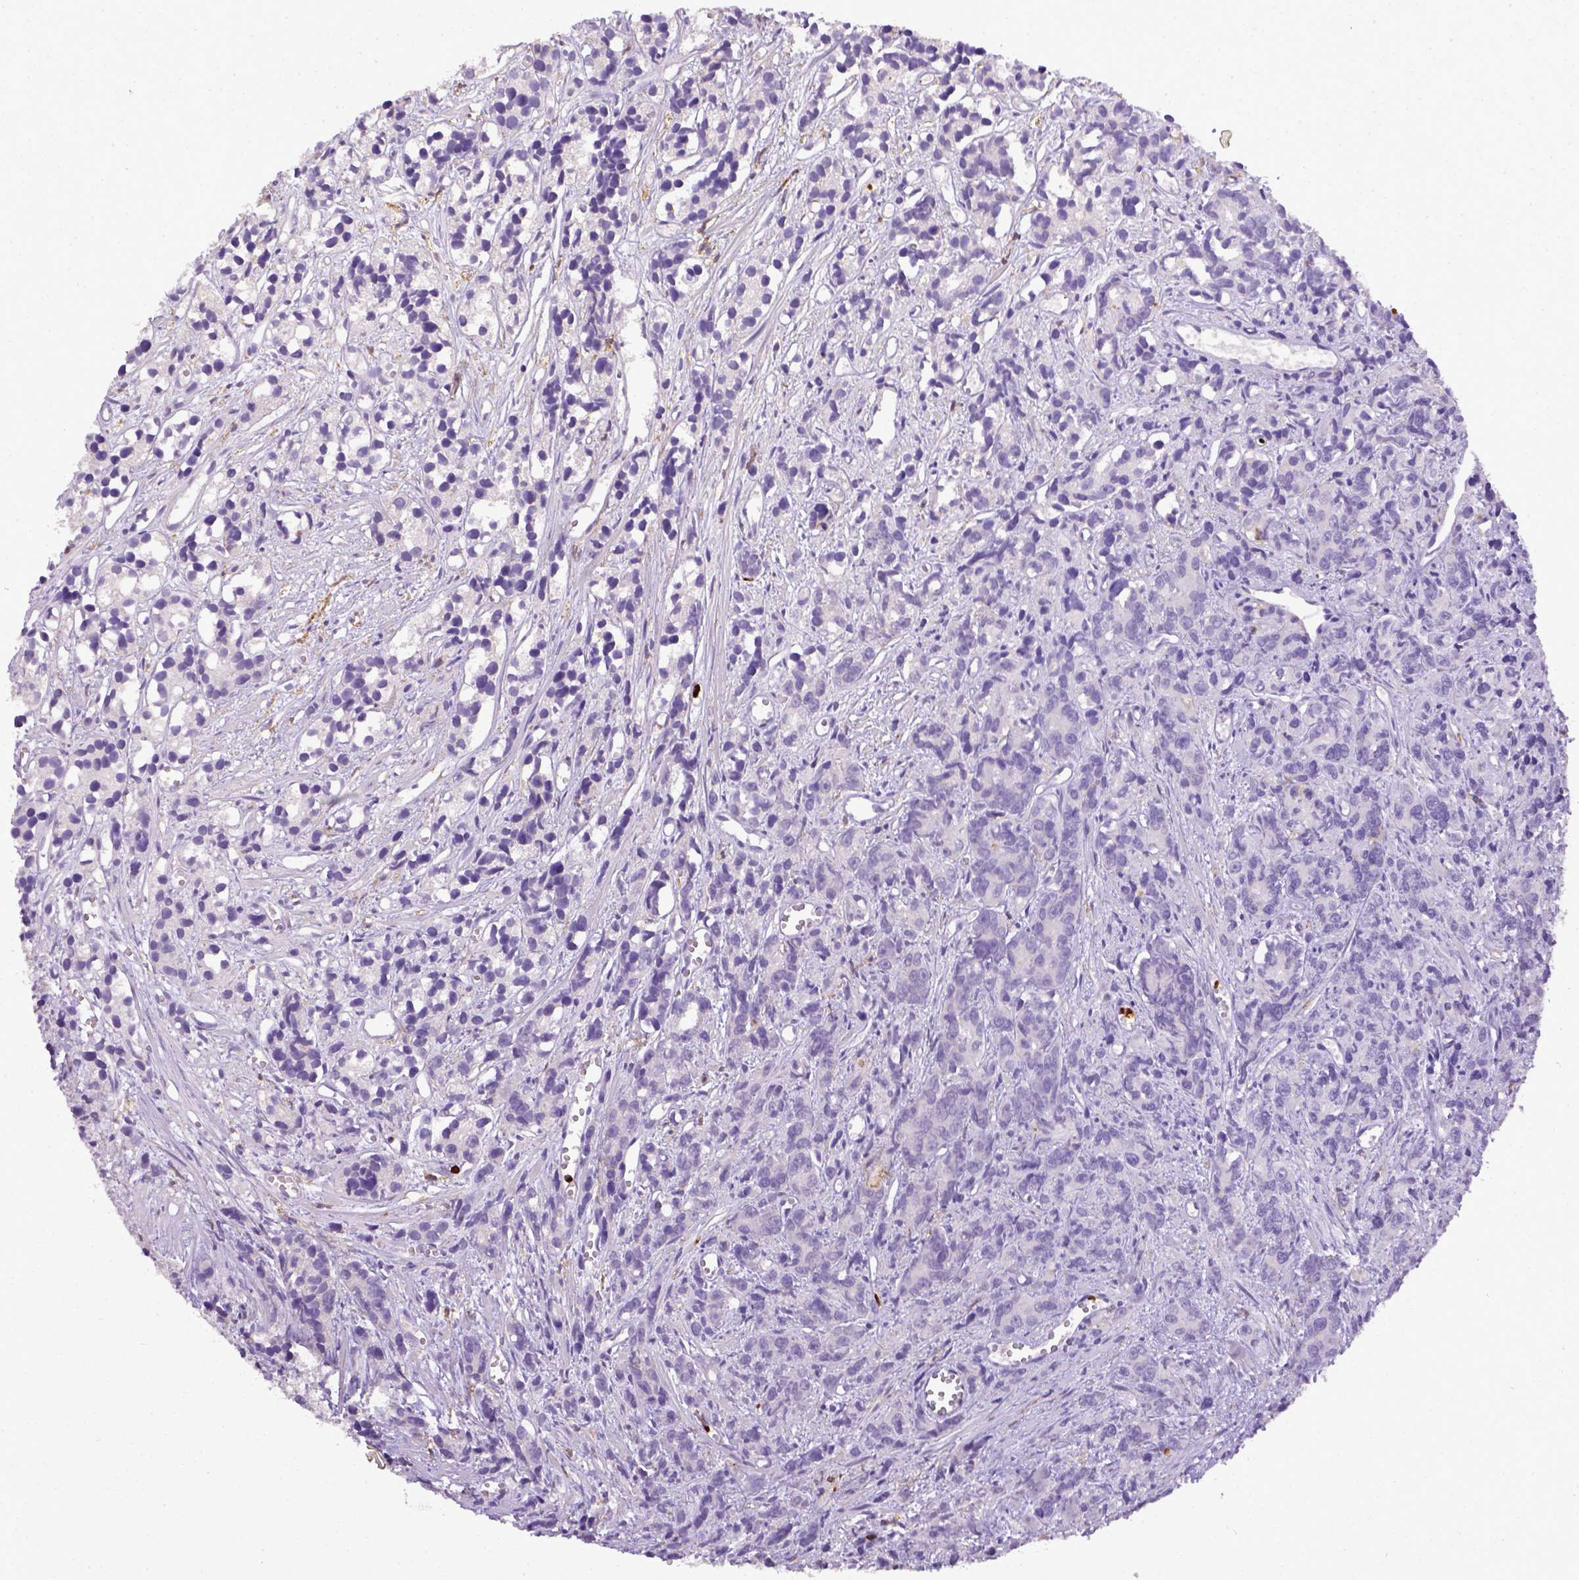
{"staining": {"intensity": "negative", "quantity": "none", "location": "none"}, "tissue": "prostate cancer", "cell_type": "Tumor cells", "image_type": "cancer", "snomed": [{"axis": "morphology", "description": "Adenocarcinoma, High grade"}, {"axis": "topography", "description": "Prostate"}], "caption": "DAB immunohistochemical staining of human prostate cancer shows no significant positivity in tumor cells.", "gene": "ITGAM", "patient": {"sex": "male", "age": 77}}